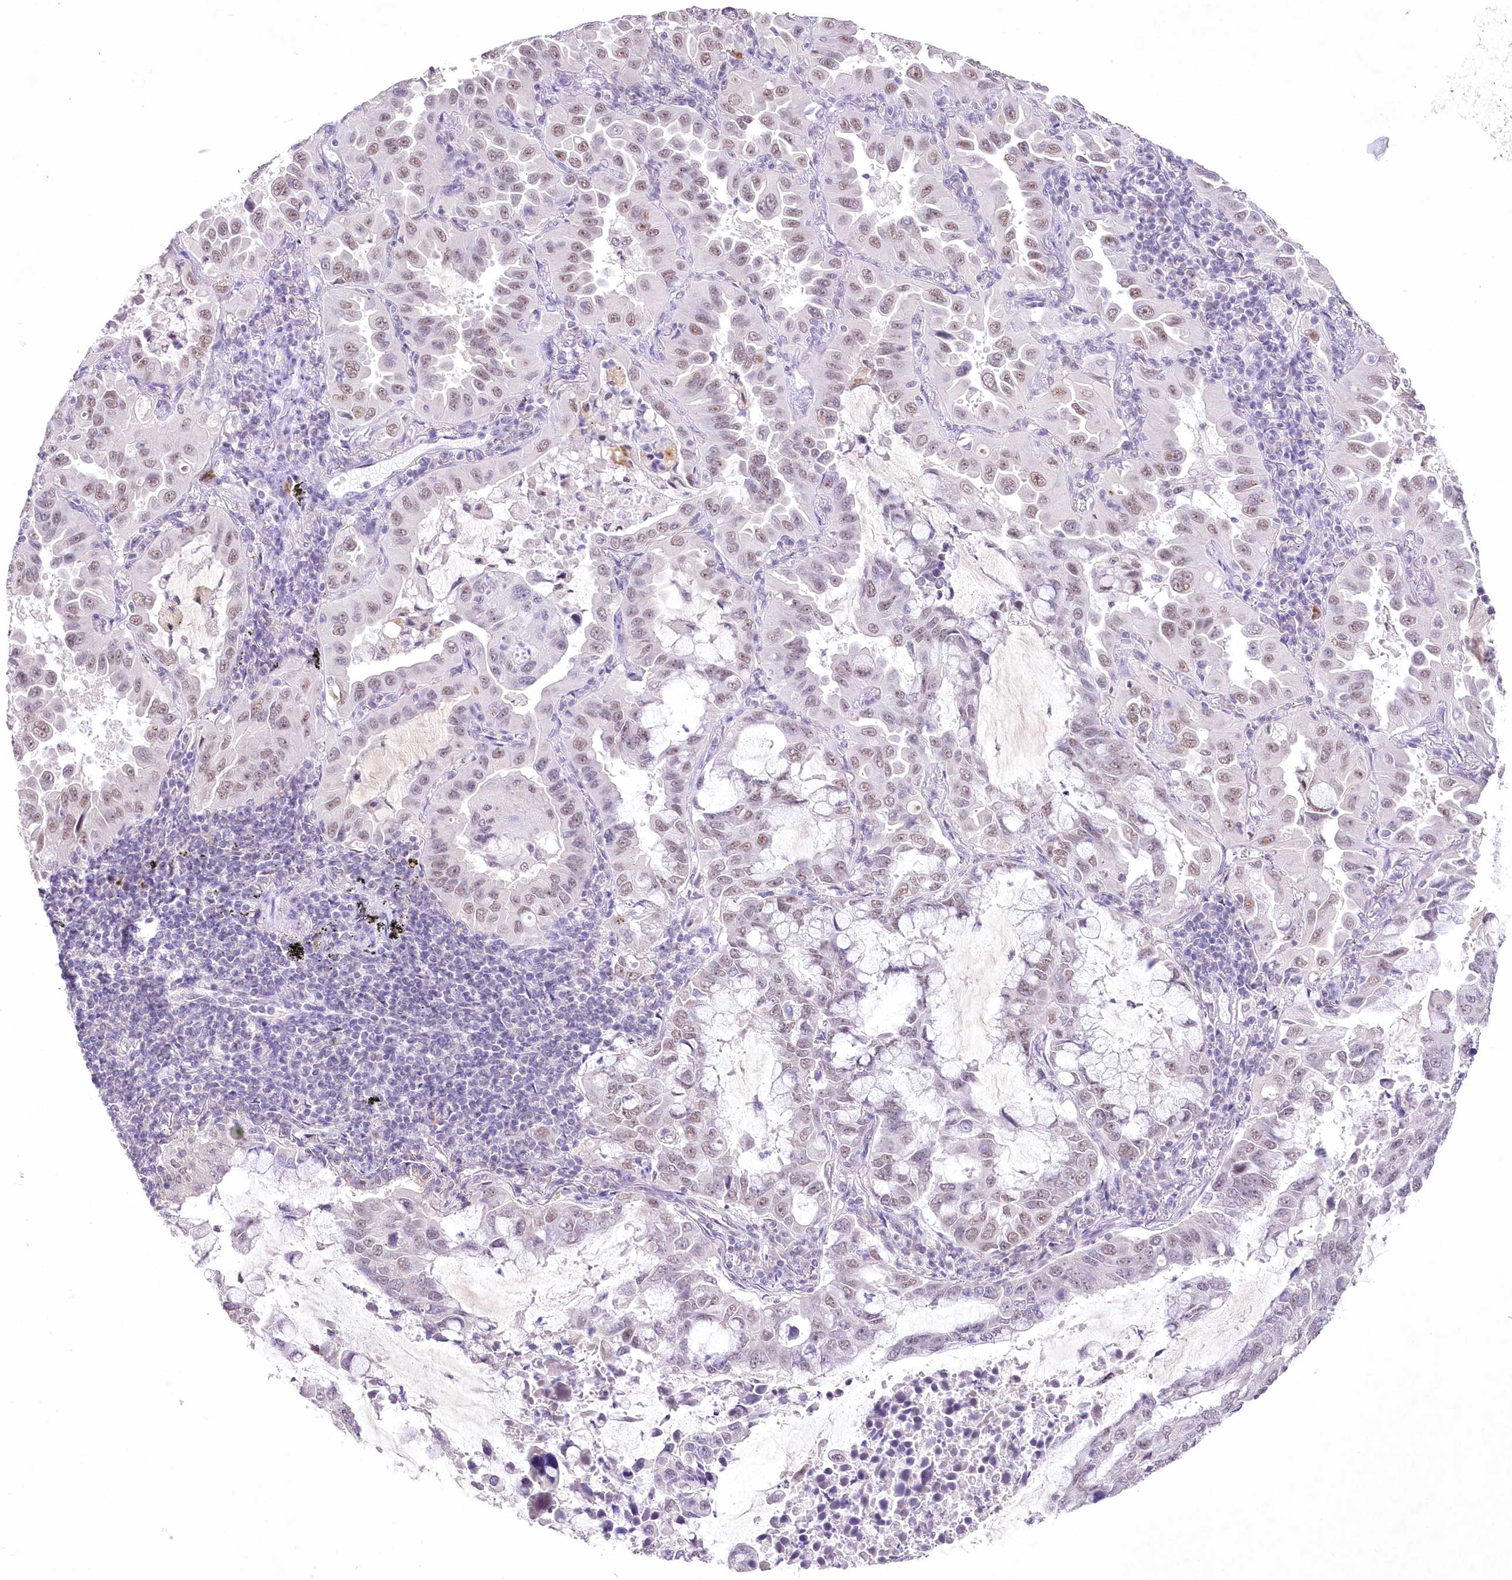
{"staining": {"intensity": "weak", "quantity": "25%-75%", "location": "nuclear"}, "tissue": "lung cancer", "cell_type": "Tumor cells", "image_type": "cancer", "snomed": [{"axis": "morphology", "description": "Adenocarcinoma, NOS"}, {"axis": "topography", "description": "Lung"}], "caption": "An immunohistochemistry (IHC) histopathology image of tumor tissue is shown. Protein staining in brown shows weak nuclear positivity in adenocarcinoma (lung) within tumor cells.", "gene": "RBM27", "patient": {"sex": "male", "age": 64}}